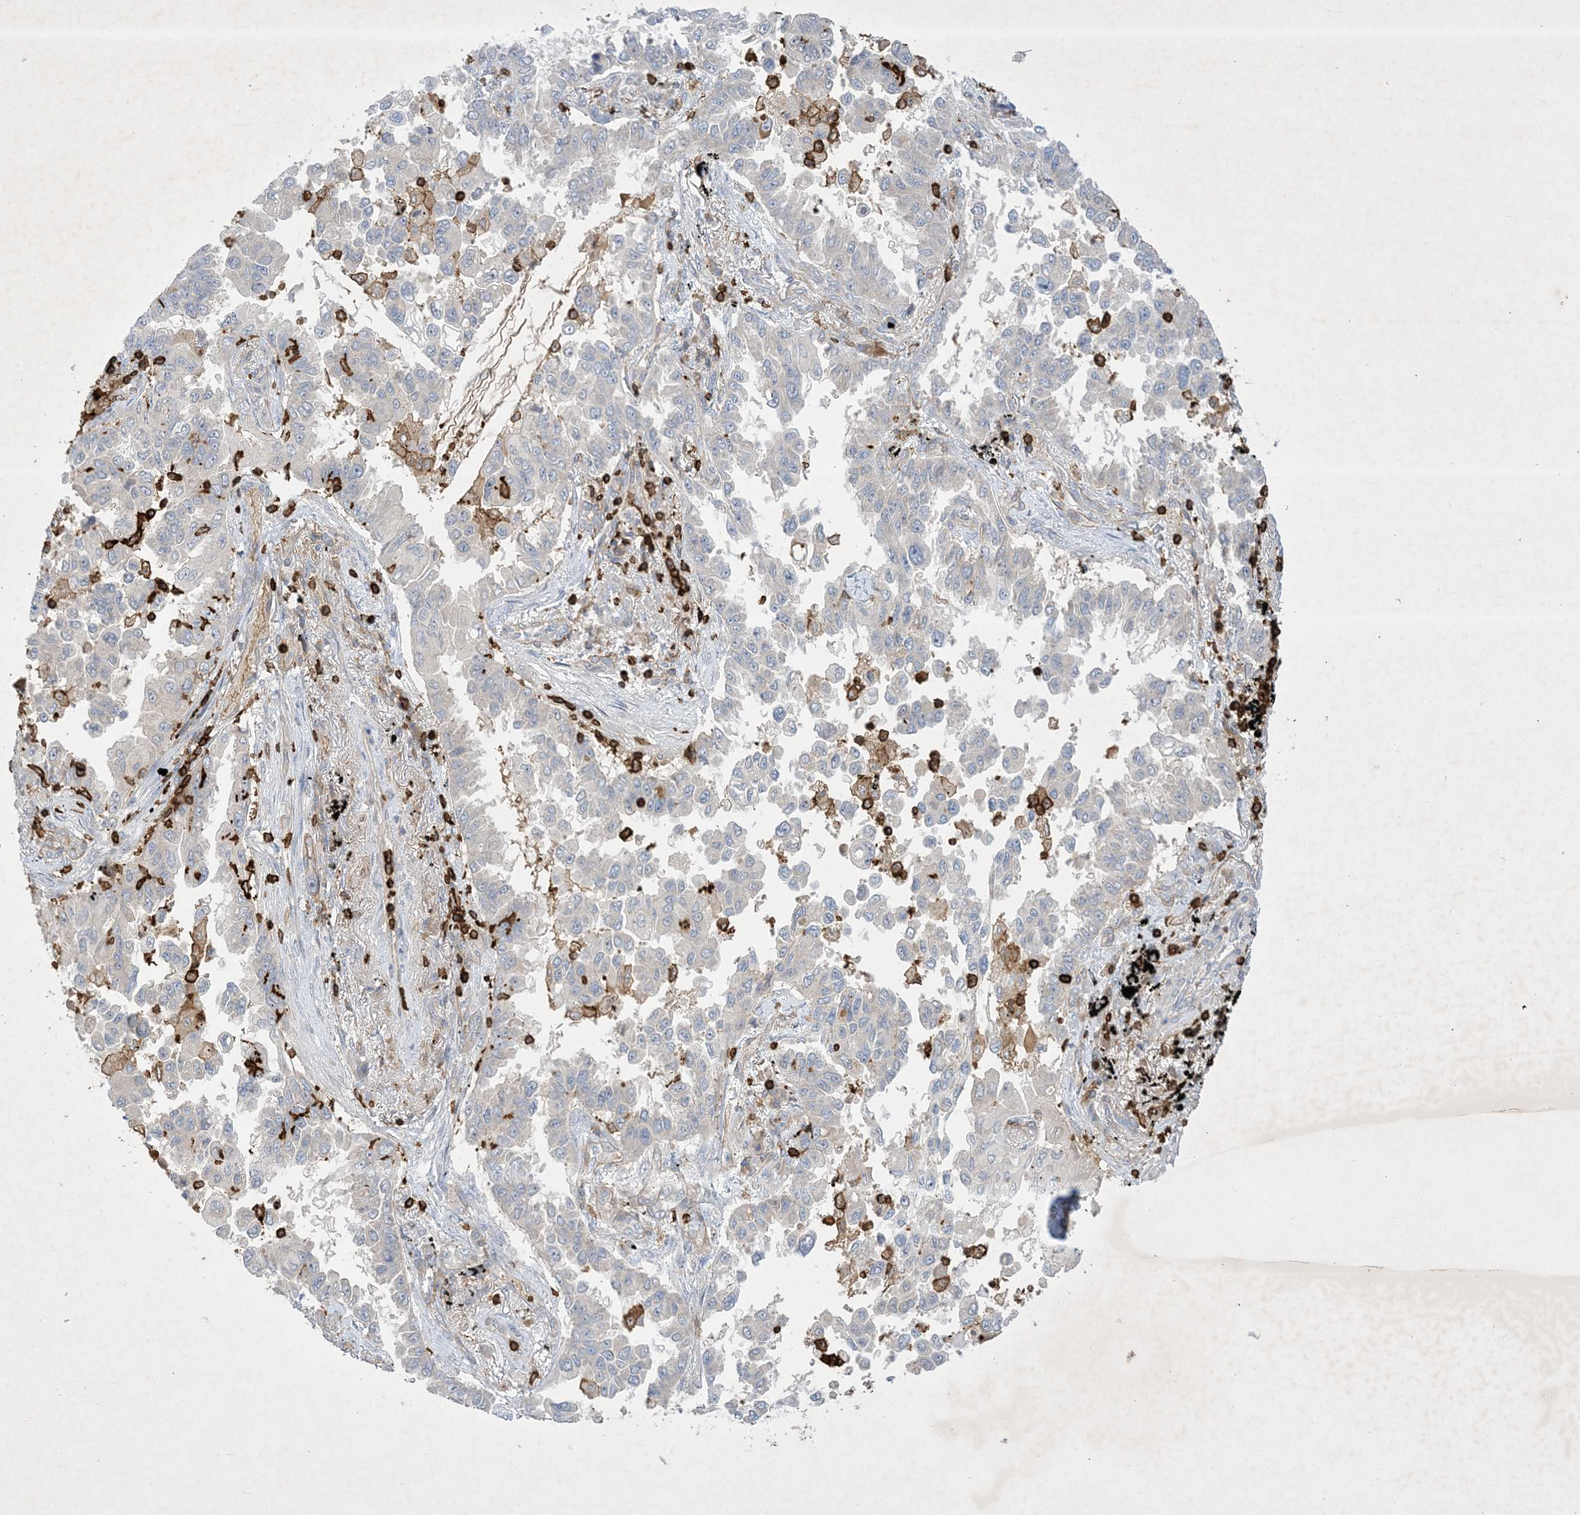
{"staining": {"intensity": "negative", "quantity": "none", "location": "none"}, "tissue": "lung cancer", "cell_type": "Tumor cells", "image_type": "cancer", "snomed": [{"axis": "morphology", "description": "Adenocarcinoma, NOS"}, {"axis": "topography", "description": "Lung"}], "caption": "Tumor cells show no significant protein staining in lung cancer.", "gene": "AK9", "patient": {"sex": "female", "age": 67}}